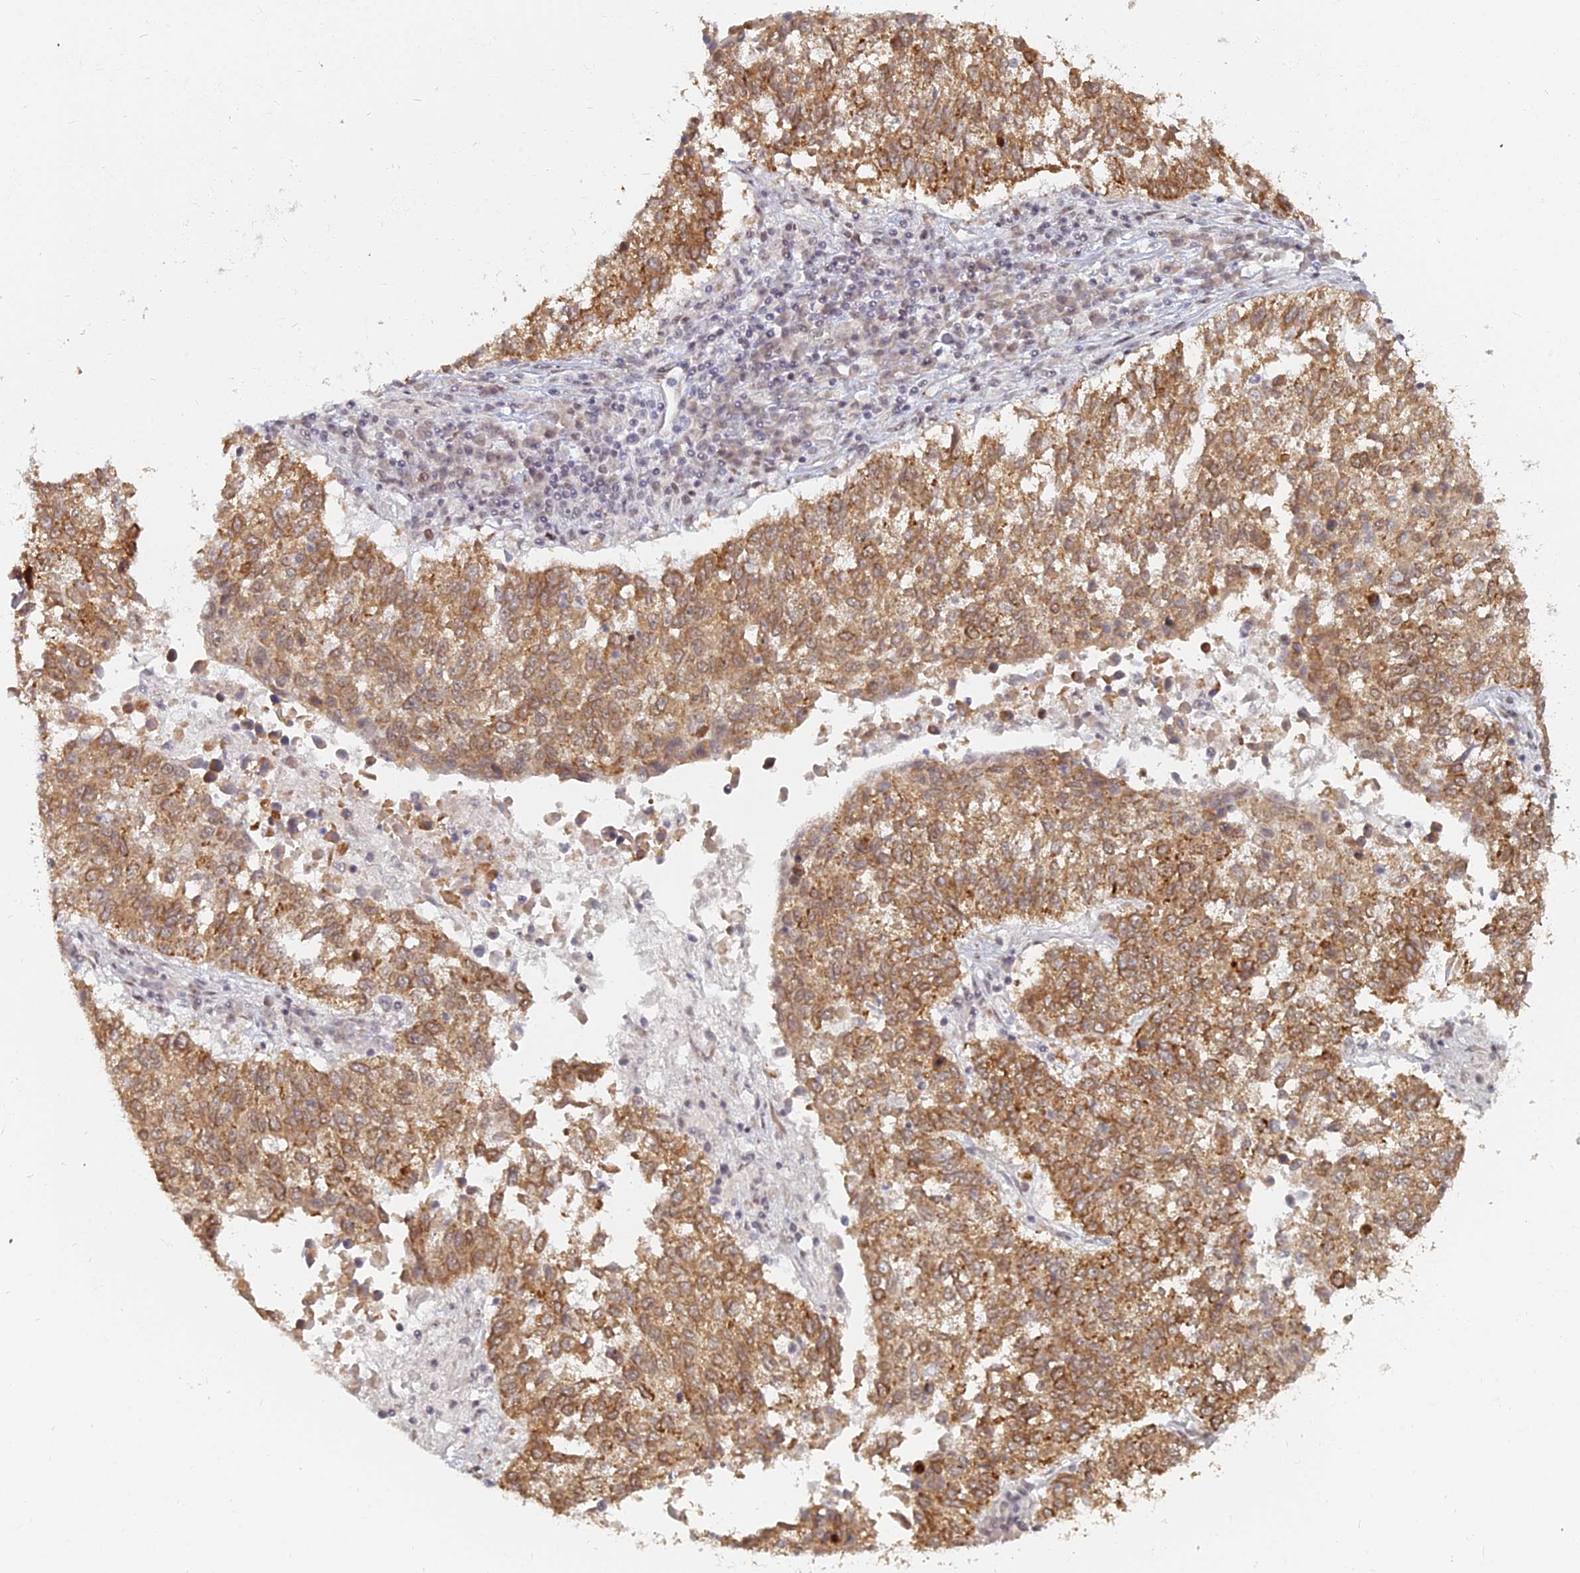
{"staining": {"intensity": "moderate", "quantity": ">75%", "location": "cytoplasmic/membranous"}, "tissue": "lung cancer", "cell_type": "Tumor cells", "image_type": "cancer", "snomed": [{"axis": "morphology", "description": "Squamous cell carcinoma, NOS"}, {"axis": "topography", "description": "Lung"}], "caption": "Human squamous cell carcinoma (lung) stained with a brown dye demonstrates moderate cytoplasmic/membranous positive staining in approximately >75% of tumor cells.", "gene": "ABCA2", "patient": {"sex": "male", "age": 73}}